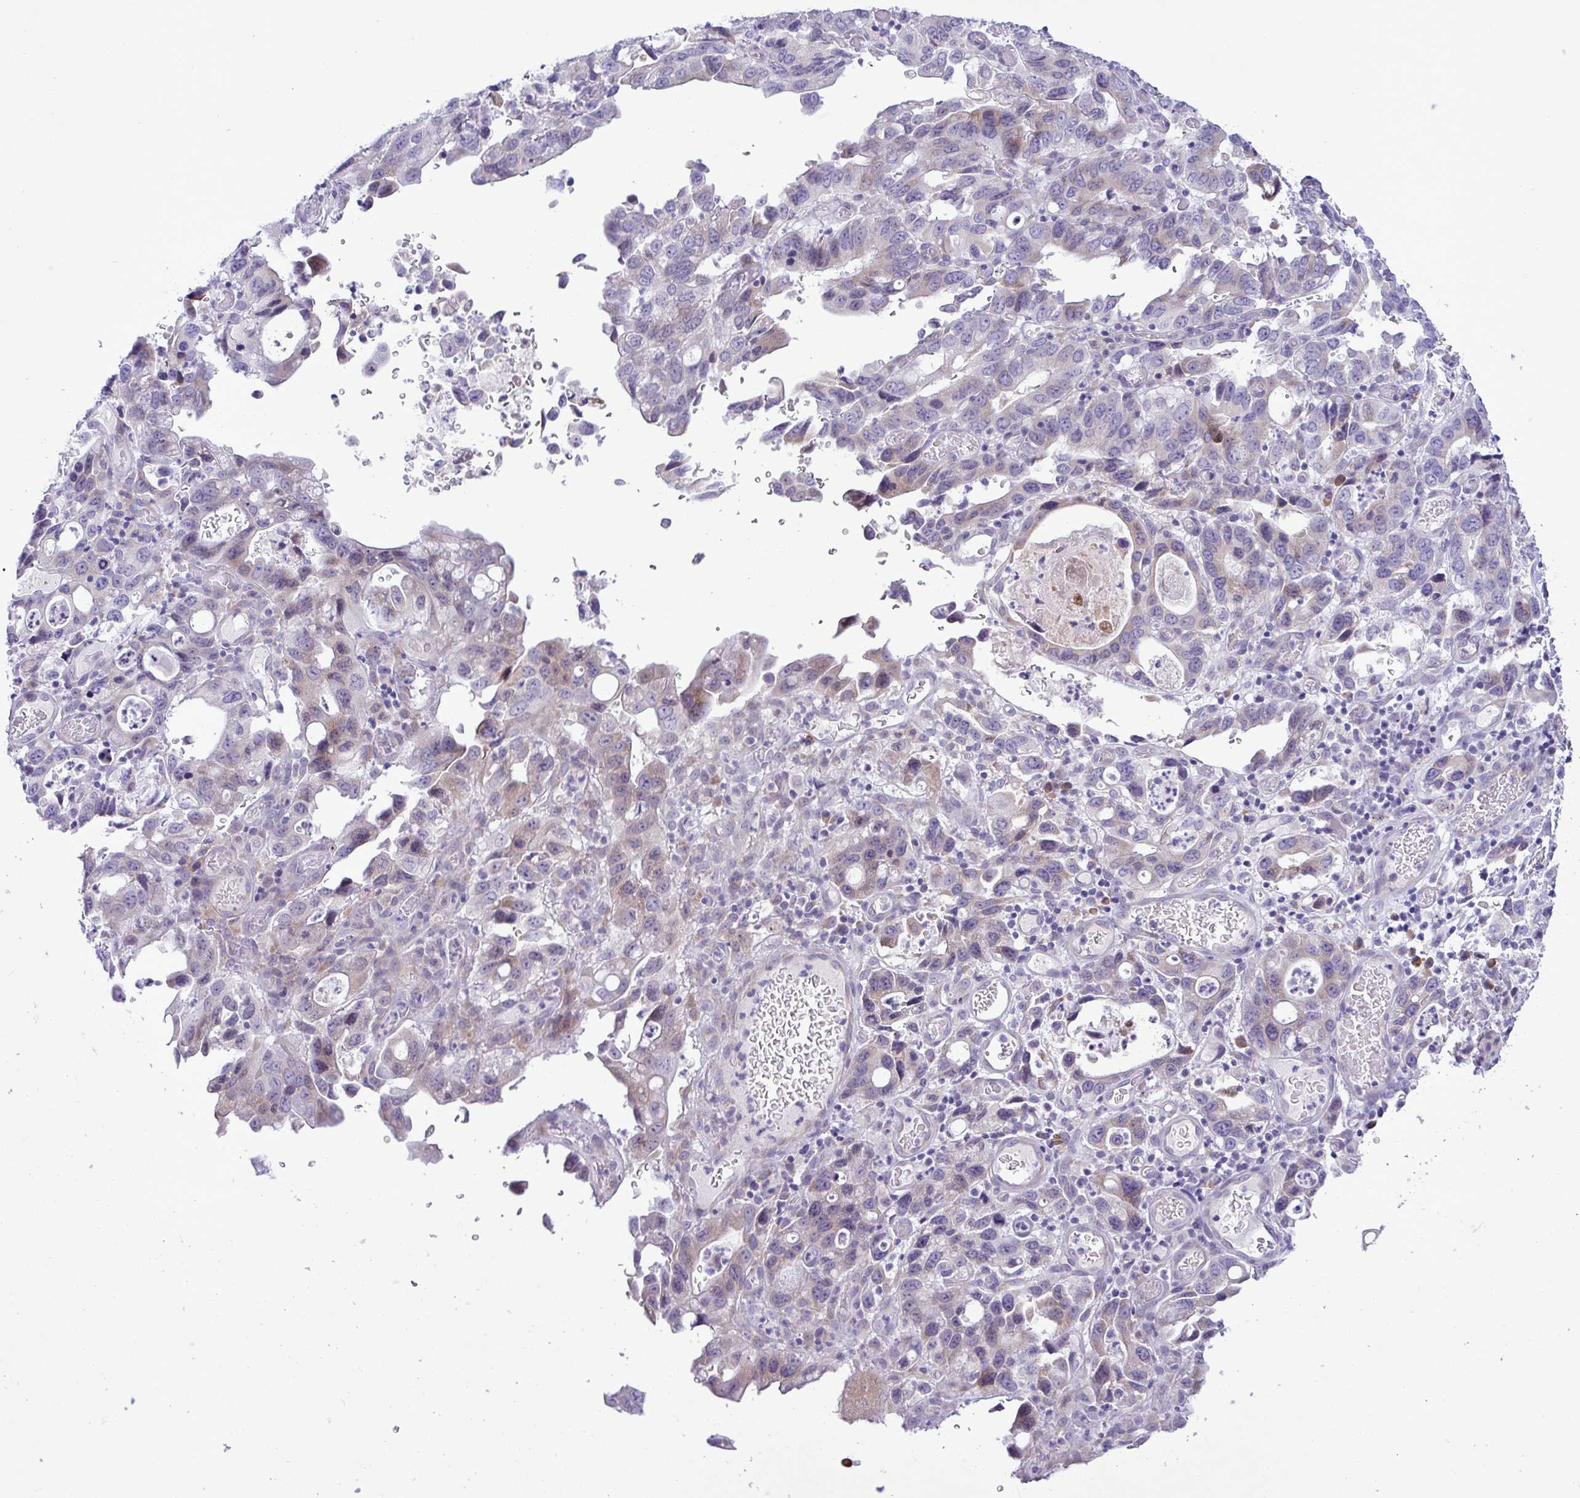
{"staining": {"intensity": "weak", "quantity": "<25%", "location": "cytoplasmic/membranous"}, "tissue": "stomach cancer", "cell_type": "Tumor cells", "image_type": "cancer", "snomed": [{"axis": "morphology", "description": "Adenocarcinoma, NOS"}, {"axis": "topography", "description": "Stomach, upper"}], "caption": "Human stomach adenocarcinoma stained for a protein using IHC displays no expression in tumor cells.", "gene": "FAM86B1", "patient": {"sex": "male", "age": 74}}